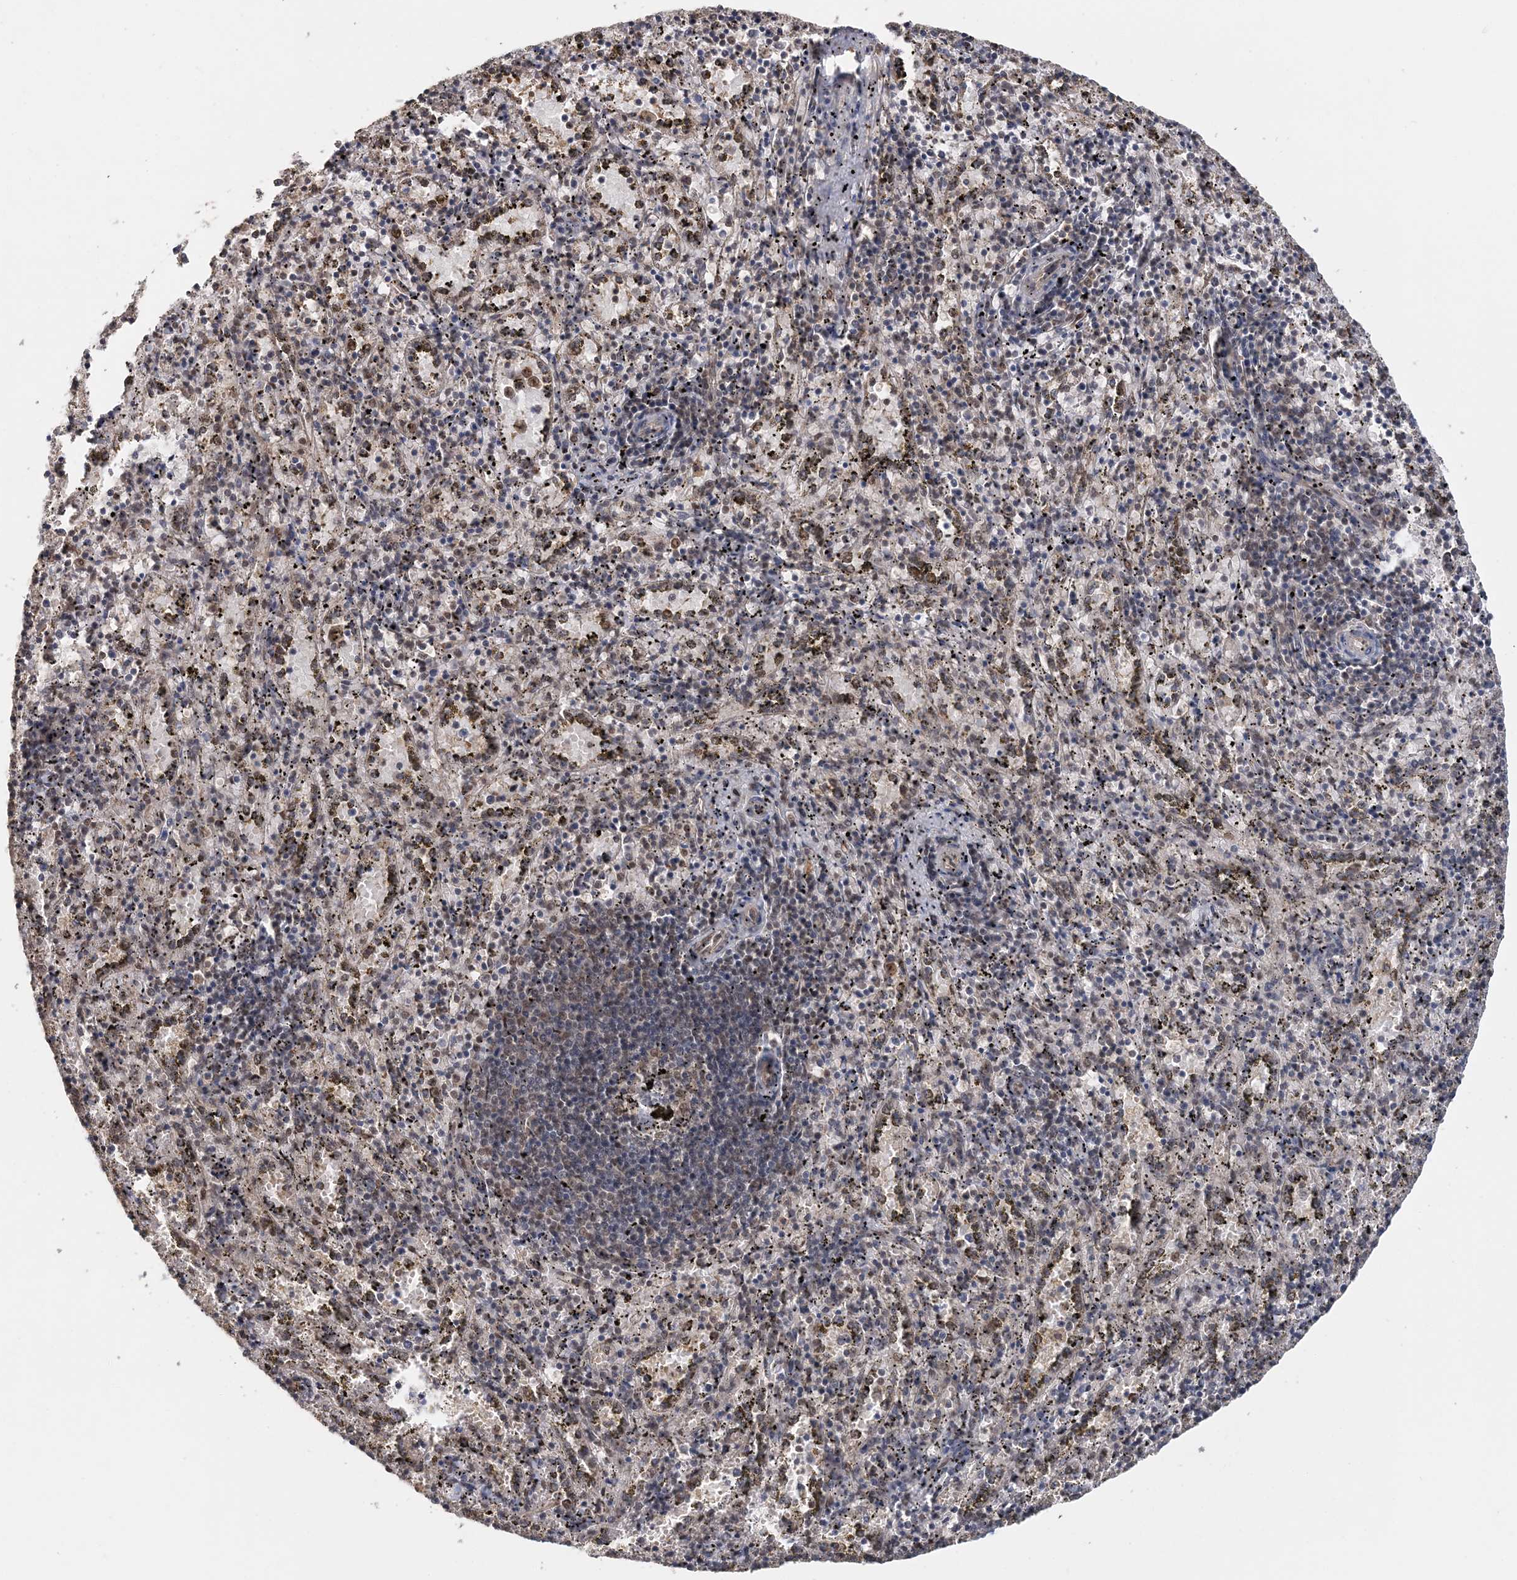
{"staining": {"intensity": "weak", "quantity": "25%-75%", "location": "nuclear"}, "tissue": "spleen", "cell_type": "Cells in red pulp", "image_type": "normal", "snomed": [{"axis": "morphology", "description": "Normal tissue, NOS"}, {"axis": "topography", "description": "Spleen"}], "caption": "Immunohistochemical staining of normal human spleen demonstrates low levels of weak nuclear staining in about 25%-75% of cells in red pulp. (Stains: DAB (3,3'-diaminobenzidine) in brown, nuclei in blue, Microscopy: brightfield microscopy at high magnification).", "gene": "TSHZ2", "patient": {"sex": "male", "age": 11}}